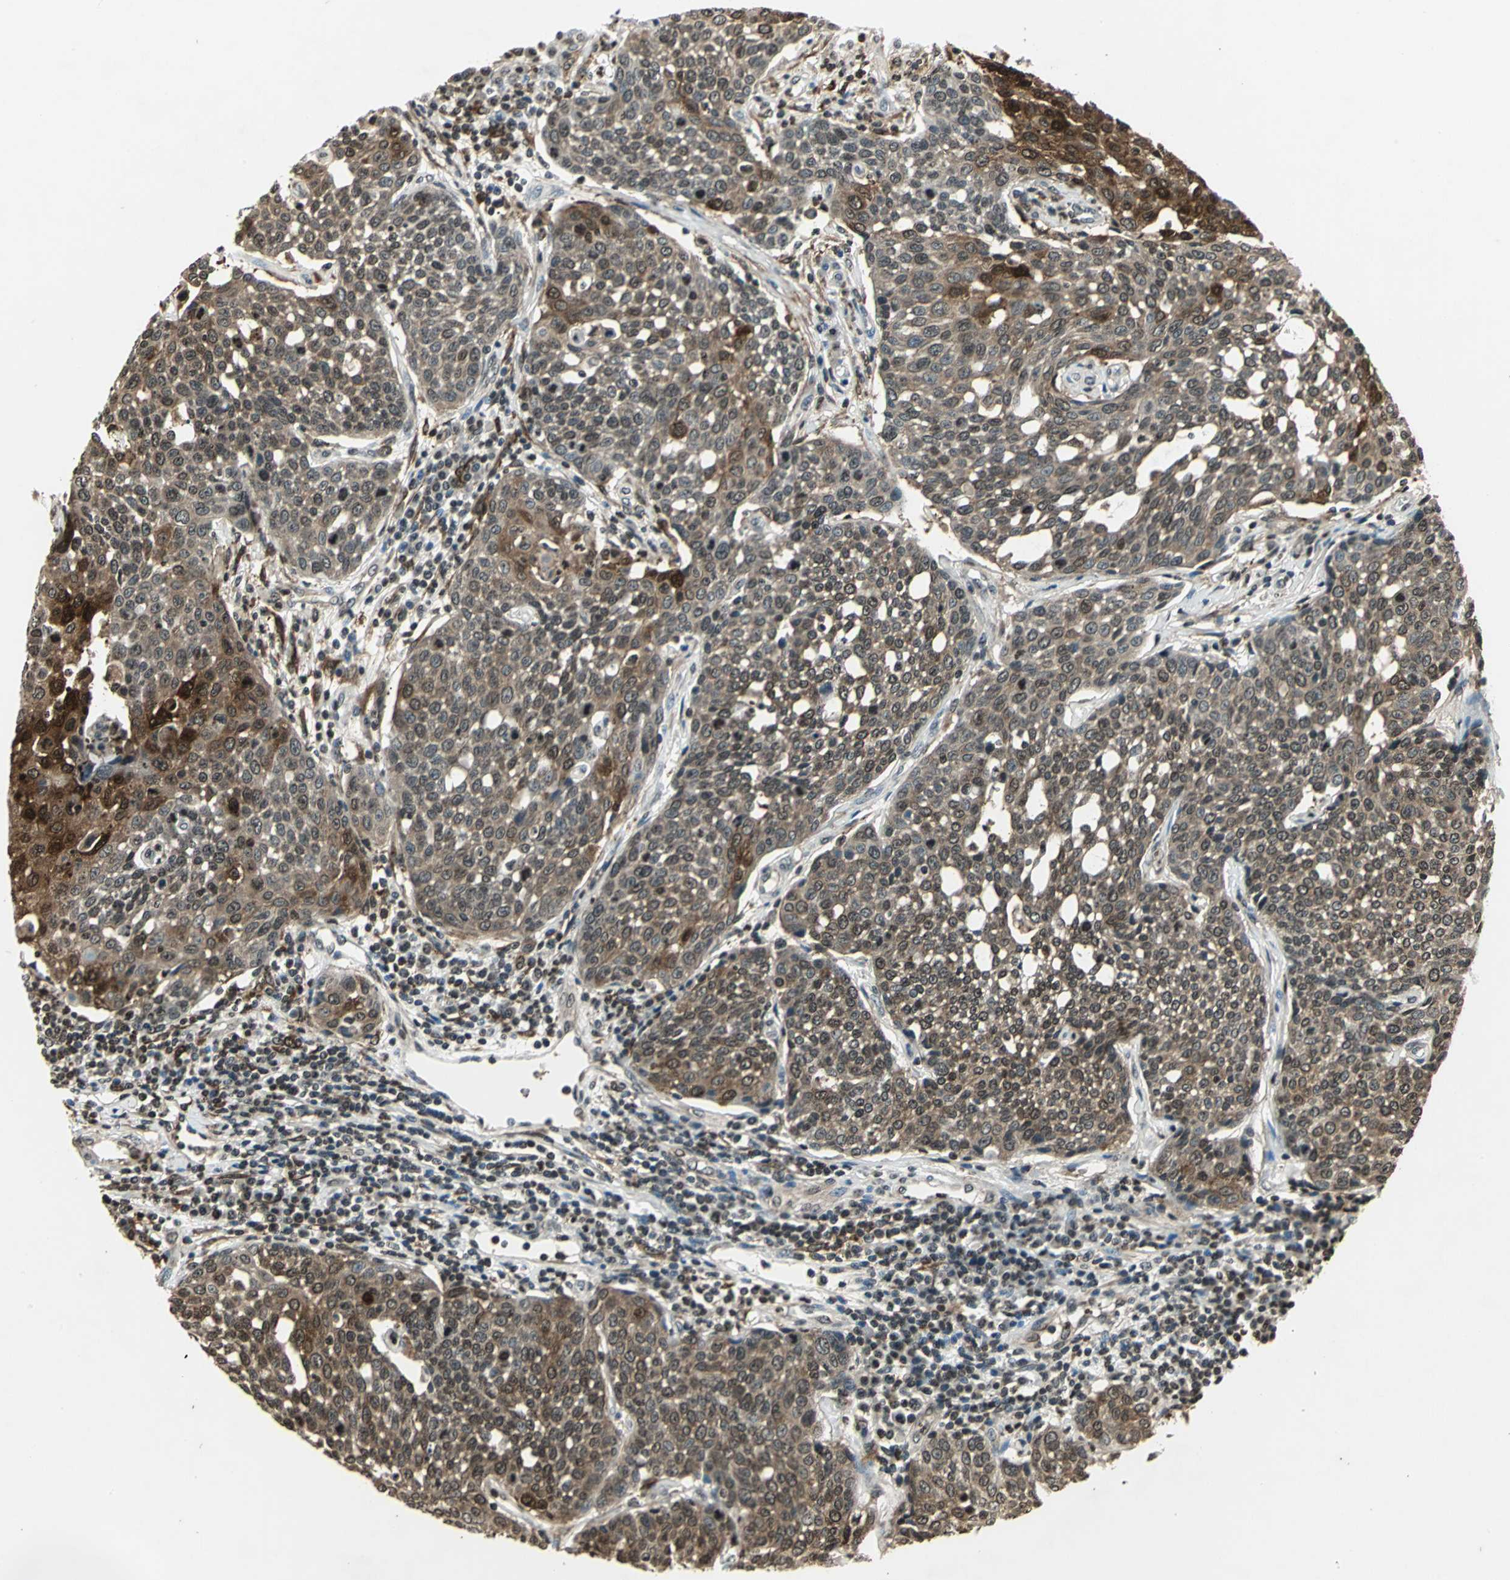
{"staining": {"intensity": "strong", "quantity": "25%-75%", "location": "cytoplasmic/membranous,nuclear"}, "tissue": "cervical cancer", "cell_type": "Tumor cells", "image_type": "cancer", "snomed": [{"axis": "morphology", "description": "Squamous cell carcinoma, NOS"}, {"axis": "topography", "description": "Cervix"}], "caption": "Cervical squamous cell carcinoma was stained to show a protein in brown. There is high levels of strong cytoplasmic/membranous and nuclear staining in approximately 25%-75% of tumor cells.", "gene": "LGALS3", "patient": {"sex": "female", "age": 34}}